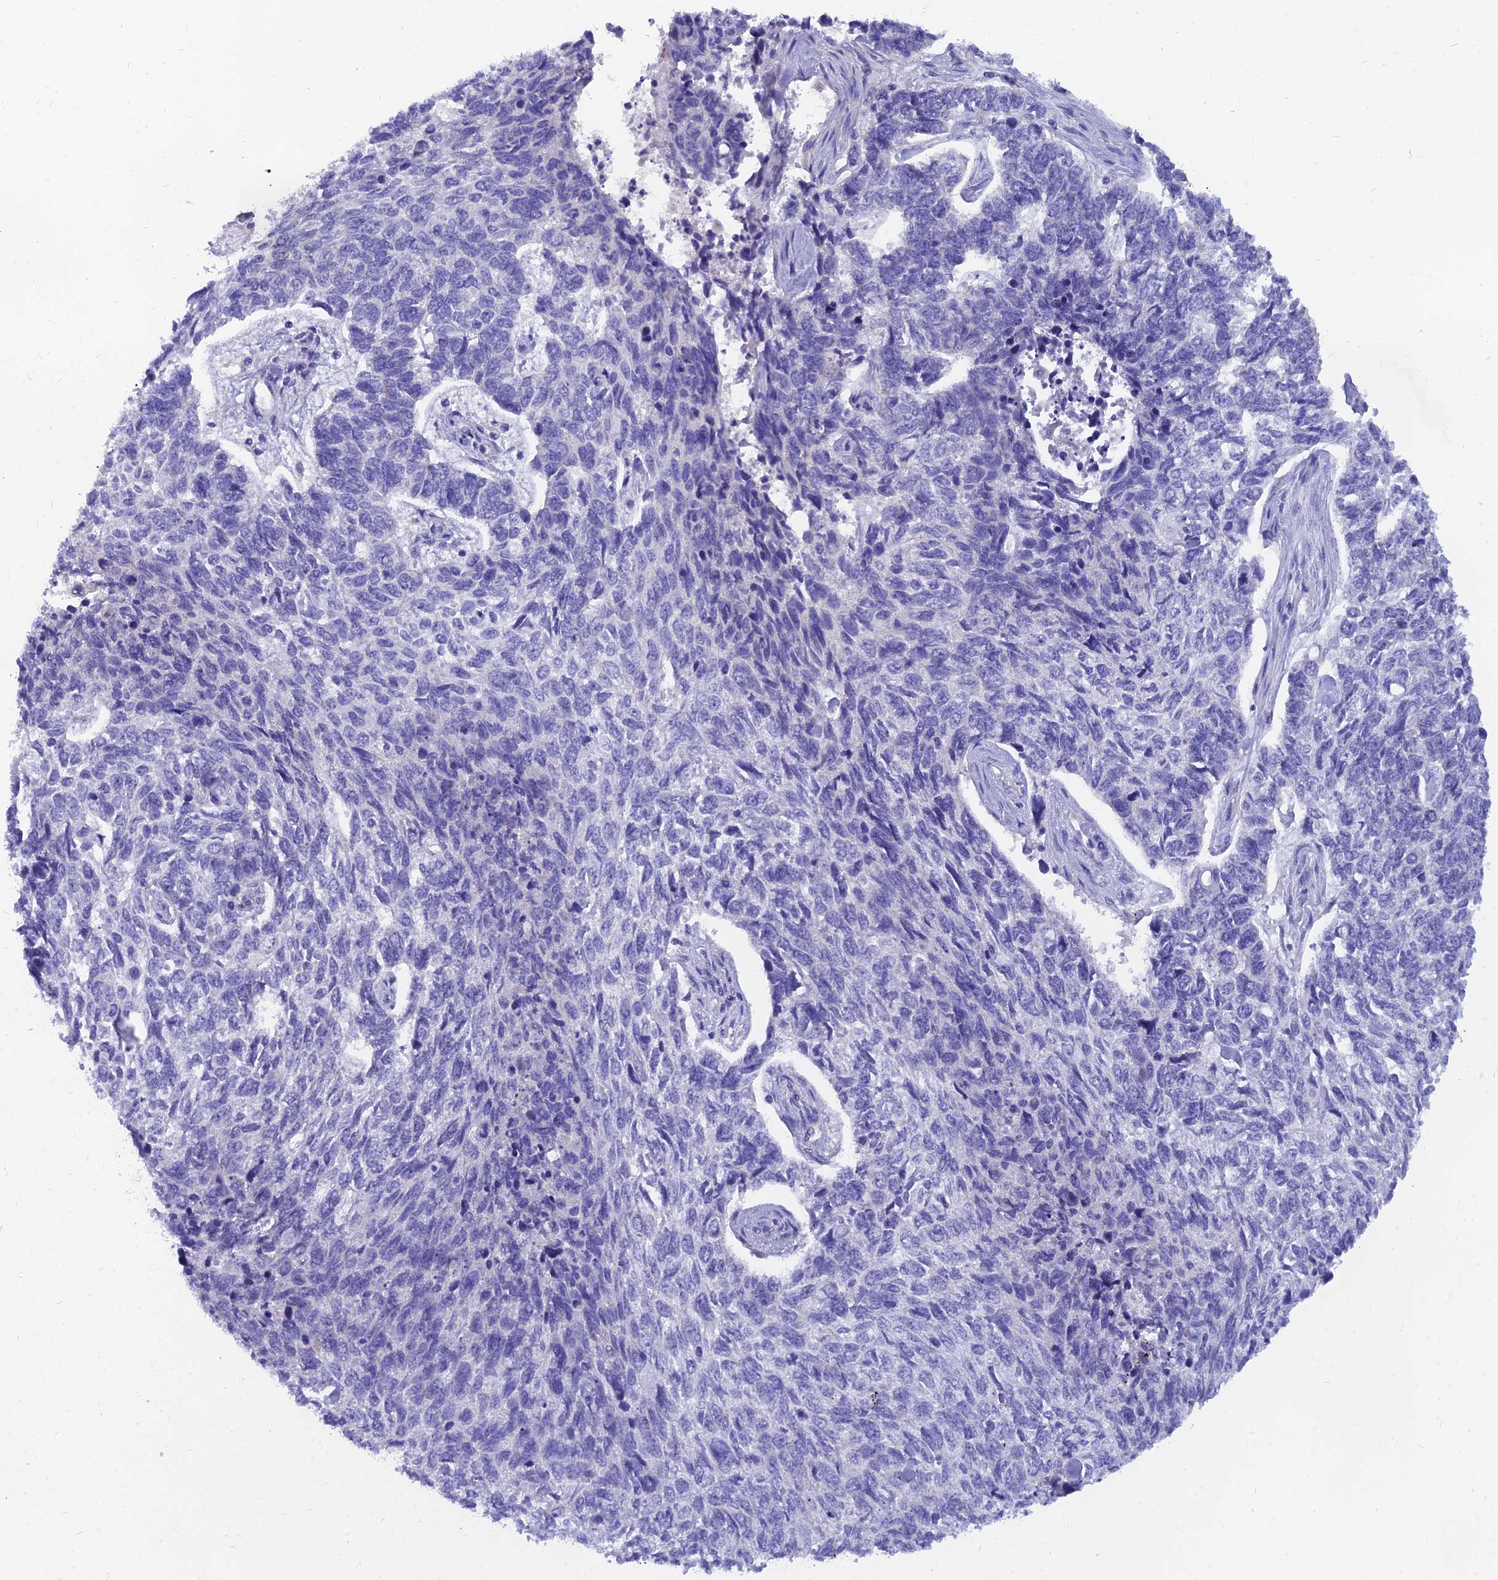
{"staining": {"intensity": "negative", "quantity": "none", "location": "none"}, "tissue": "skin cancer", "cell_type": "Tumor cells", "image_type": "cancer", "snomed": [{"axis": "morphology", "description": "Basal cell carcinoma"}, {"axis": "topography", "description": "Skin"}], "caption": "A photomicrograph of human basal cell carcinoma (skin) is negative for staining in tumor cells.", "gene": "TMEM161B", "patient": {"sex": "female", "age": 65}}